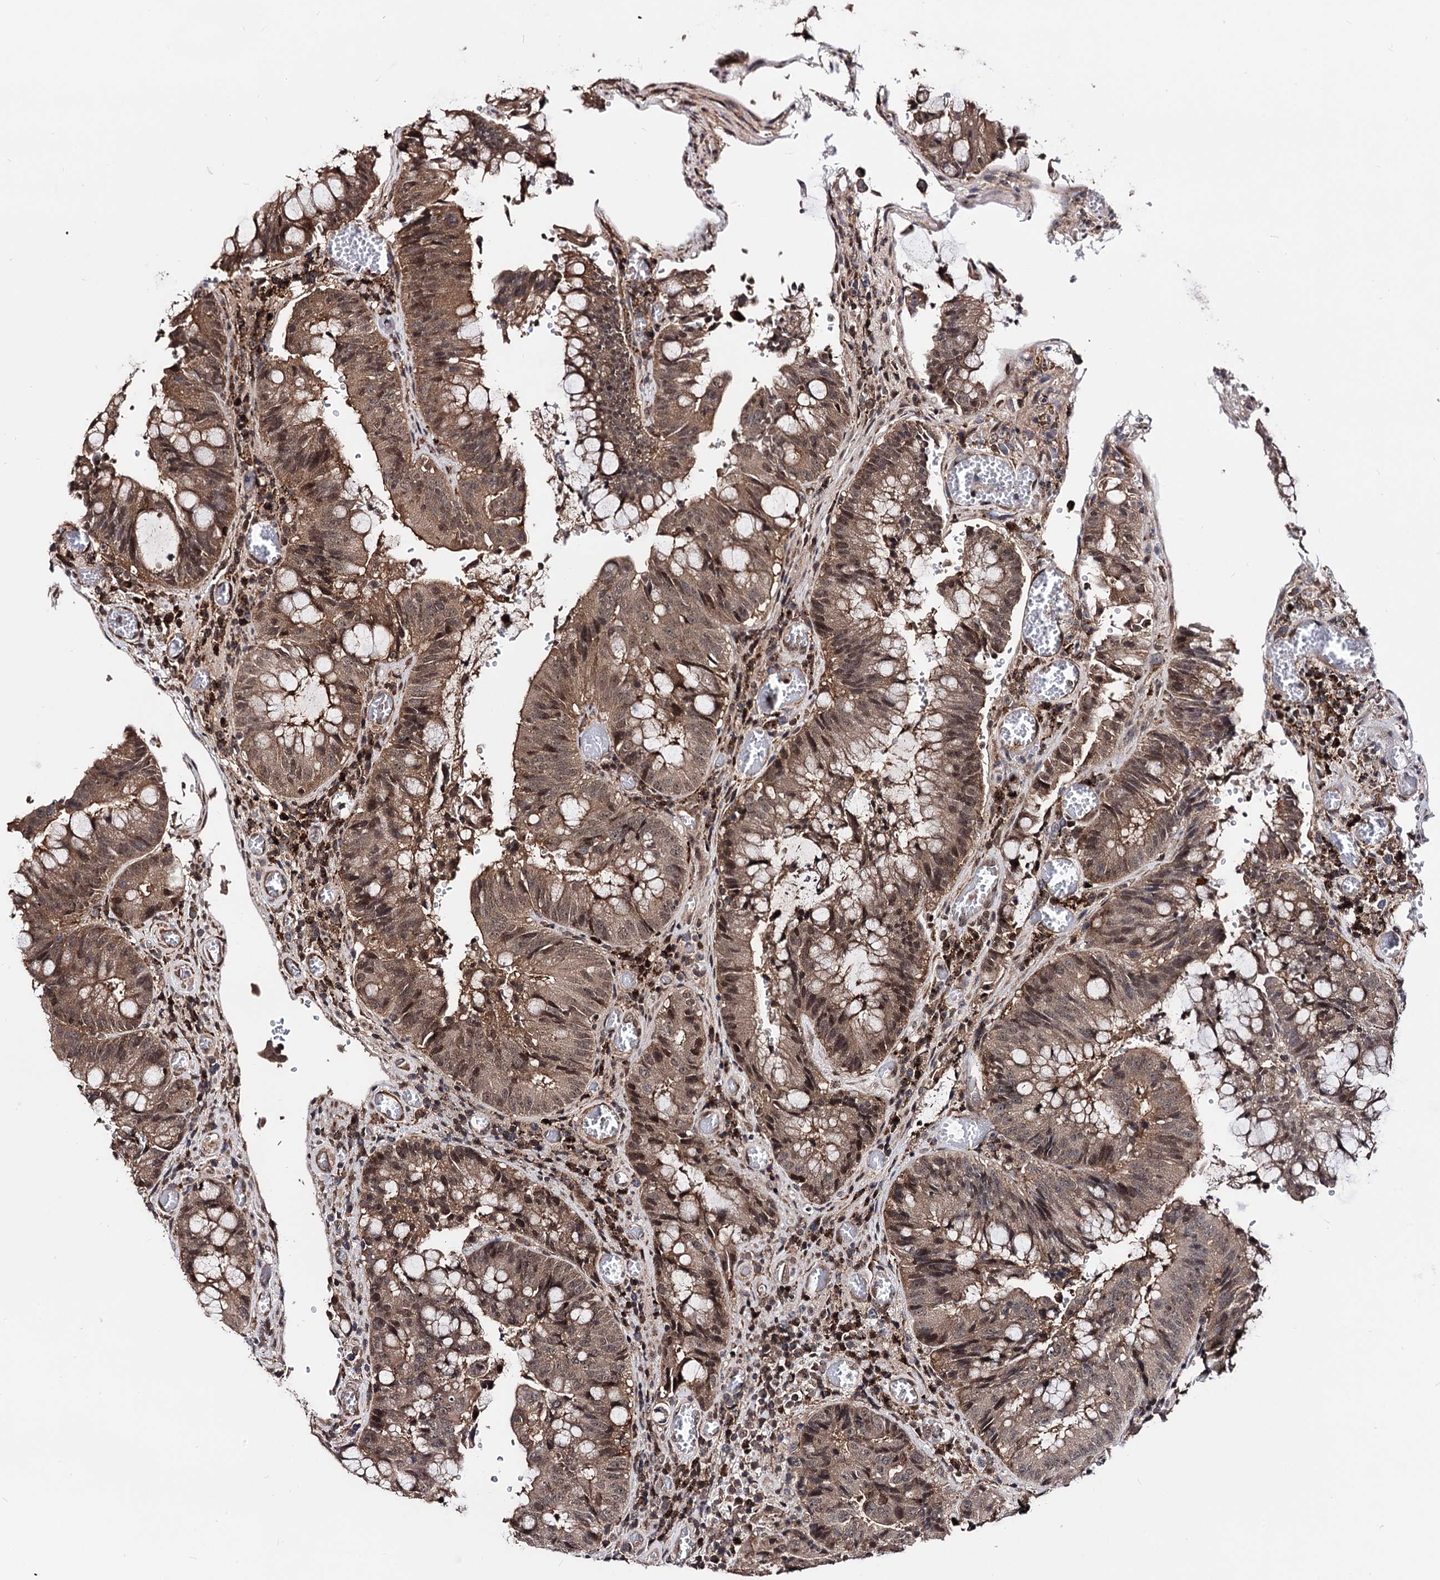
{"staining": {"intensity": "moderate", "quantity": ">75%", "location": "cytoplasmic/membranous,nuclear"}, "tissue": "colorectal cancer", "cell_type": "Tumor cells", "image_type": "cancer", "snomed": [{"axis": "morphology", "description": "Adenocarcinoma, NOS"}, {"axis": "topography", "description": "Rectum"}], "caption": "A micrograph of colorectal cancer stained for a protein demonstrates moderate cytoplasmic/membranous and nuclear brown staining in tumor cells.", "gene": "MICAL2", "patient": {"sex": "male", "age": 69}}